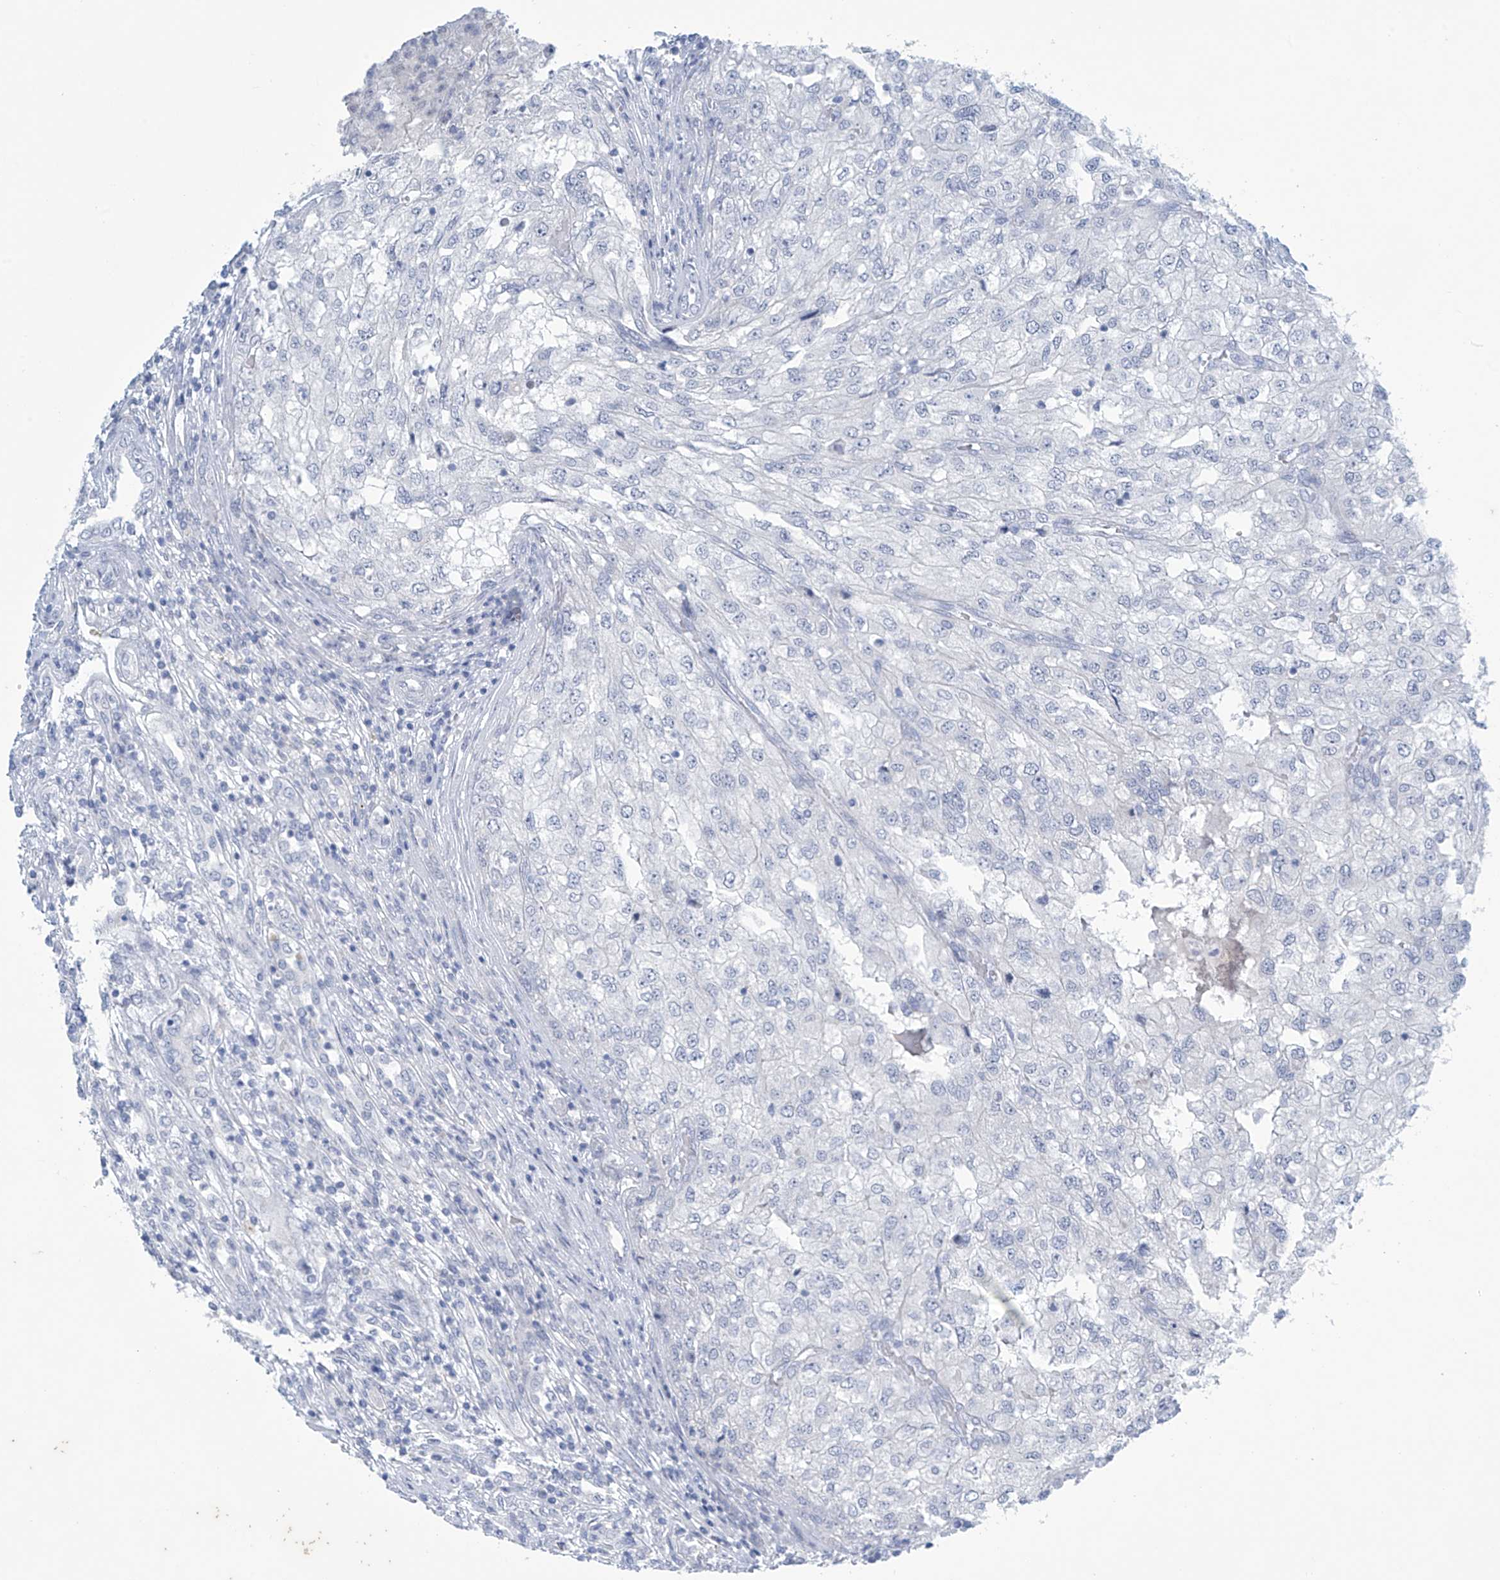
{"staining": {"intensity": "negative", "quantity": "none", "location": "none"}, "tissue": "renal cancer", "cell_type": "Tumor cells", "image_type": "cancer", "snomed": [{"axis": "morphology", "description": "Adenocarcinoma, NOS"}, {"axis": "topography", "description": "Kidney"}], "caption": "Tumor cells show no significant protein positivity in renal cancer. (Immunohistochemistry (ihc), brightfield microscopy, high magnification).", "gene": "SLC35A5", "patient": {"sex": "female", "age": 54}}